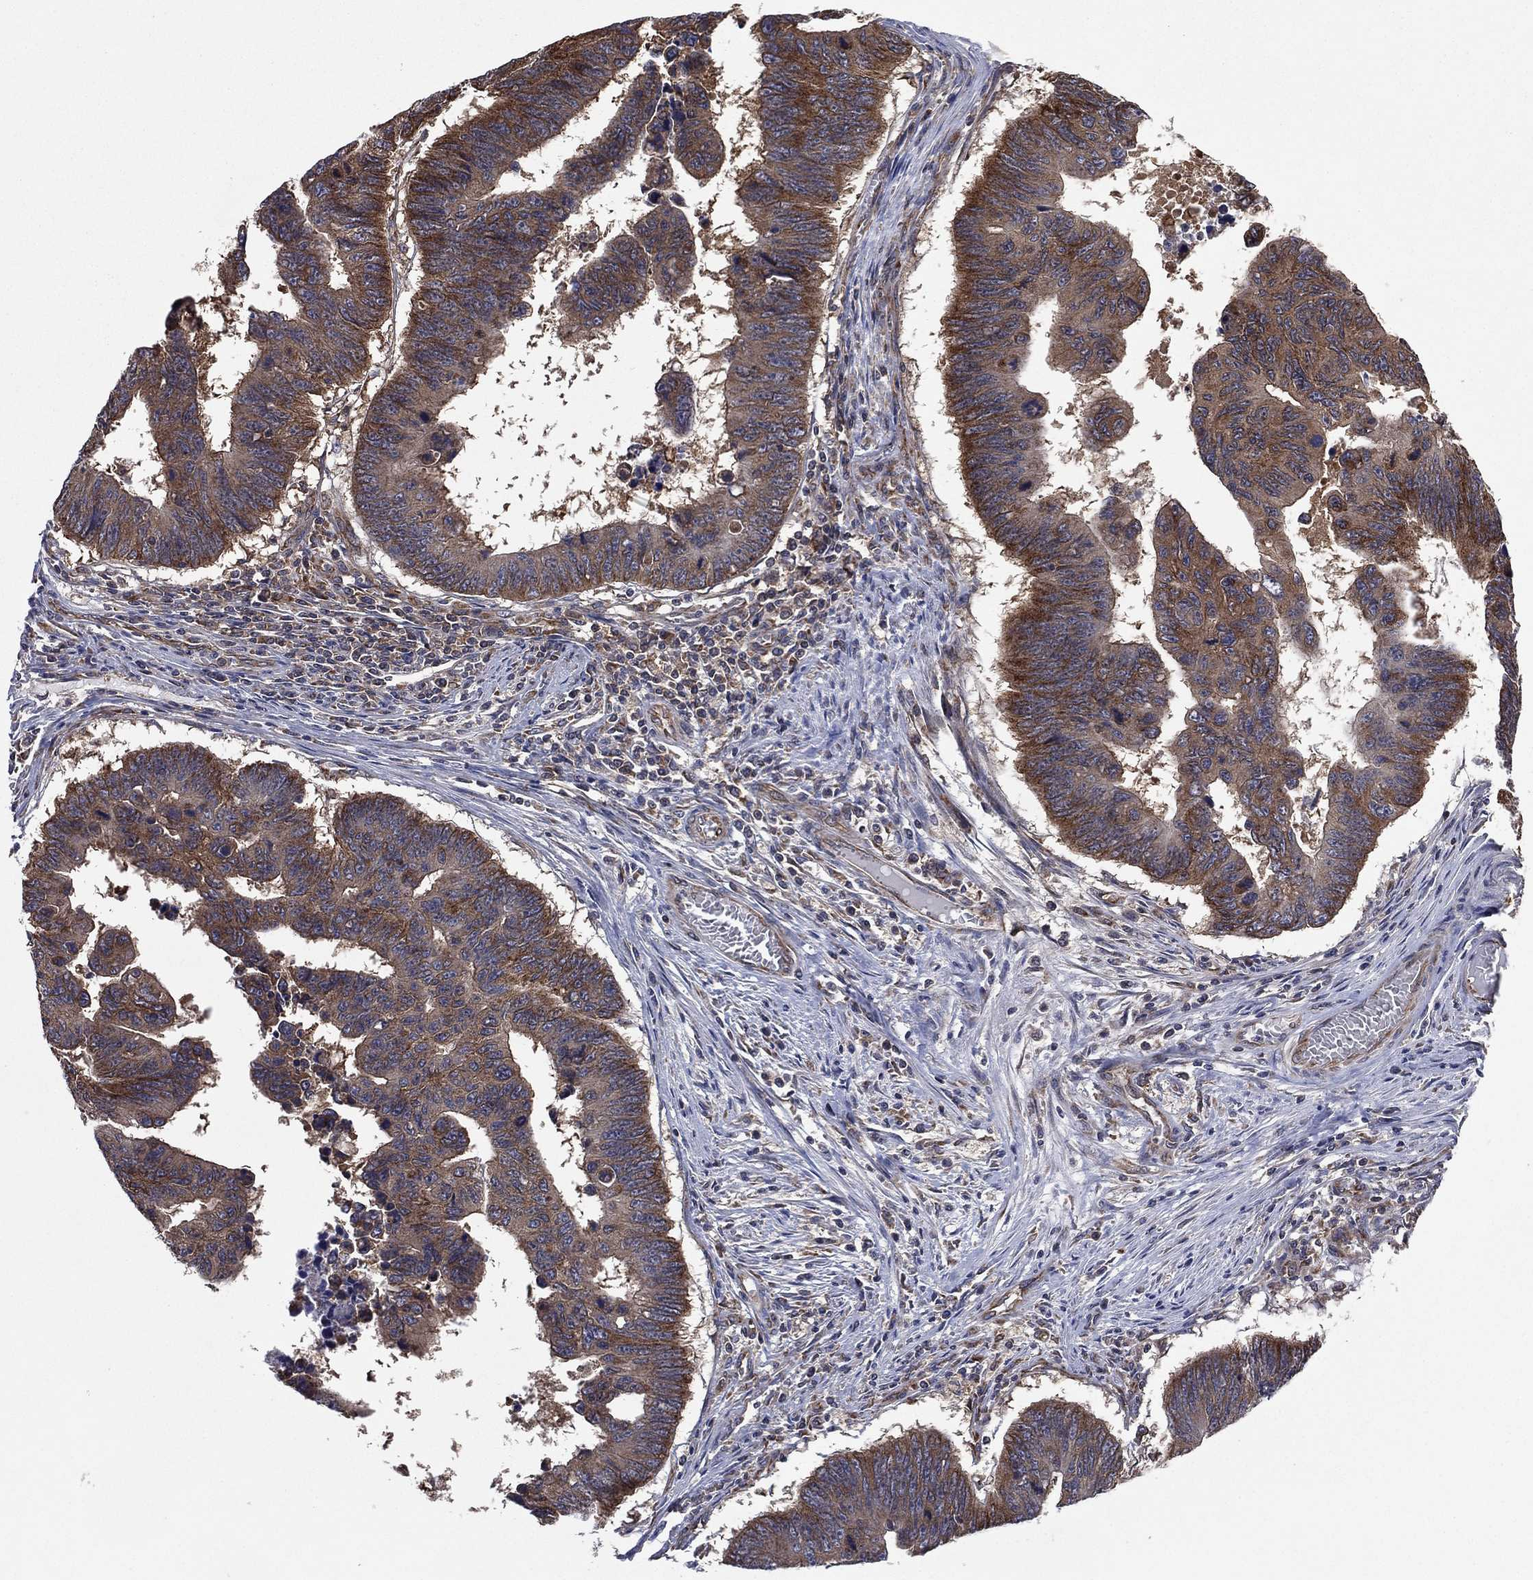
{"staining": {"intensity": "strong", "quantity": "25%-75%", "location": "cytoplasmic/membranous"}, "tissue": "colorectal cancer", "cell_type": "Tumor cells", "image_type": "cancer", "snomed": [{"axis": "morphology", "description": "Adenocarcinoma, NOS"}, {"axis": "topography", "description": "Rectum"}], "caption": "High-power microscopy captured an immunohistochemistry (IHC) image of colorectal cancer (adenocarcinoma), revealing strong cytoplasmic/membranous staining in about 25%-75% of tumor cells.", "gene": "C2orf76", "patient": {"sex": "female", "age": 85}}